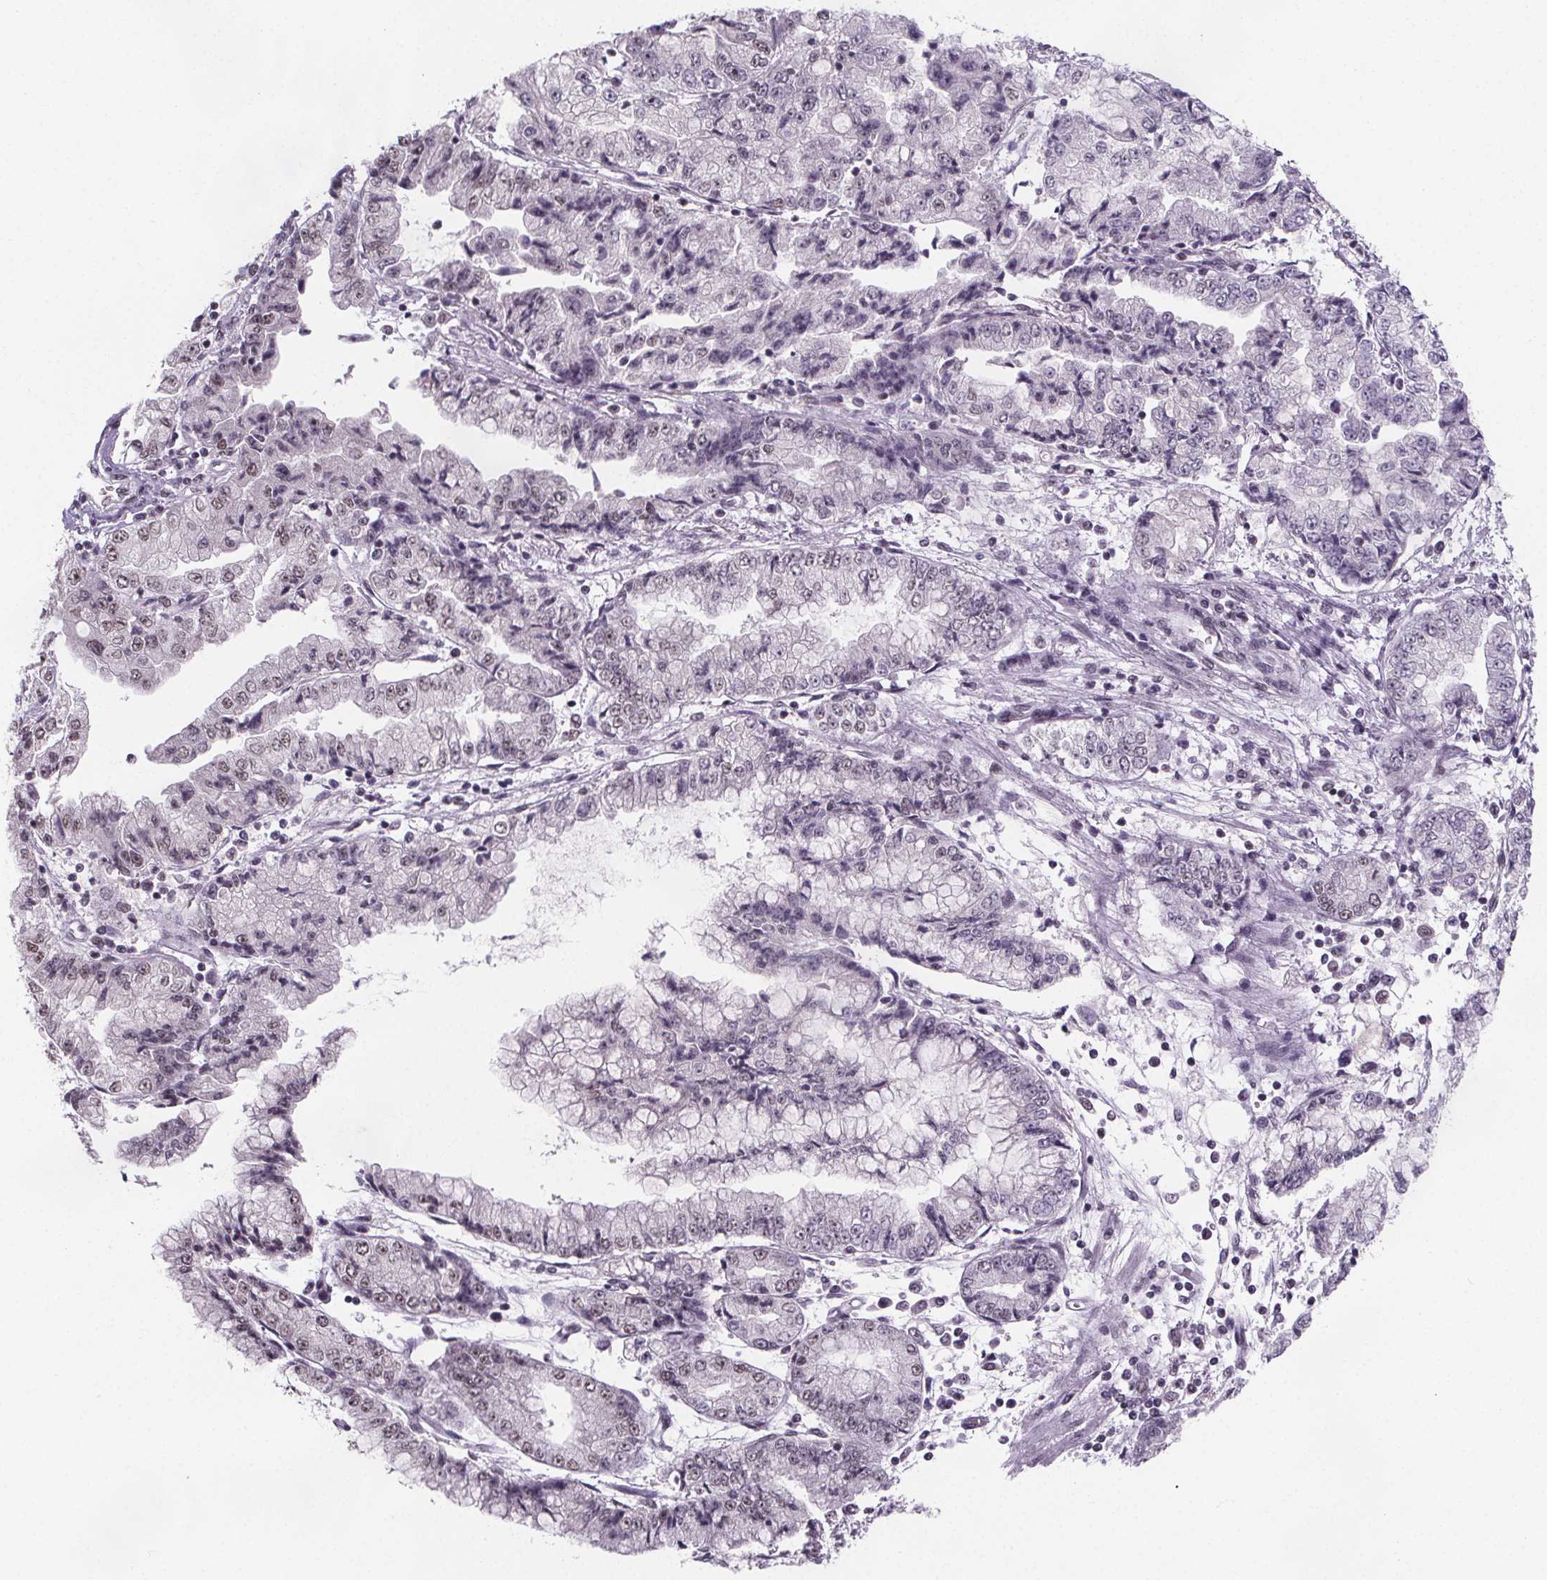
{"staining": {"intensity": "moderate", "quantity": "<25%", "location": "nuclear"}, "tissue": "stomach cancer", "cell_type": "Tumor cells", "image_type": "cancer", "snomed": [{"axis": "morphology", "description": "Adenocarcinoma, NOS"}, {"axis": "topography", "description": "Stomach, upper"}], "caption": "Immunohistochemistry histopathology image of neoplastic tissue: human adenocarcinoma (stomach) stained using IHC shows low levels of moderate protein expression localized specifically in the nuclear of tumor cells, appearing as a nuclear brown color.", "gene": "ZNF572", "patient": {"sex": "female", "age": 74}}